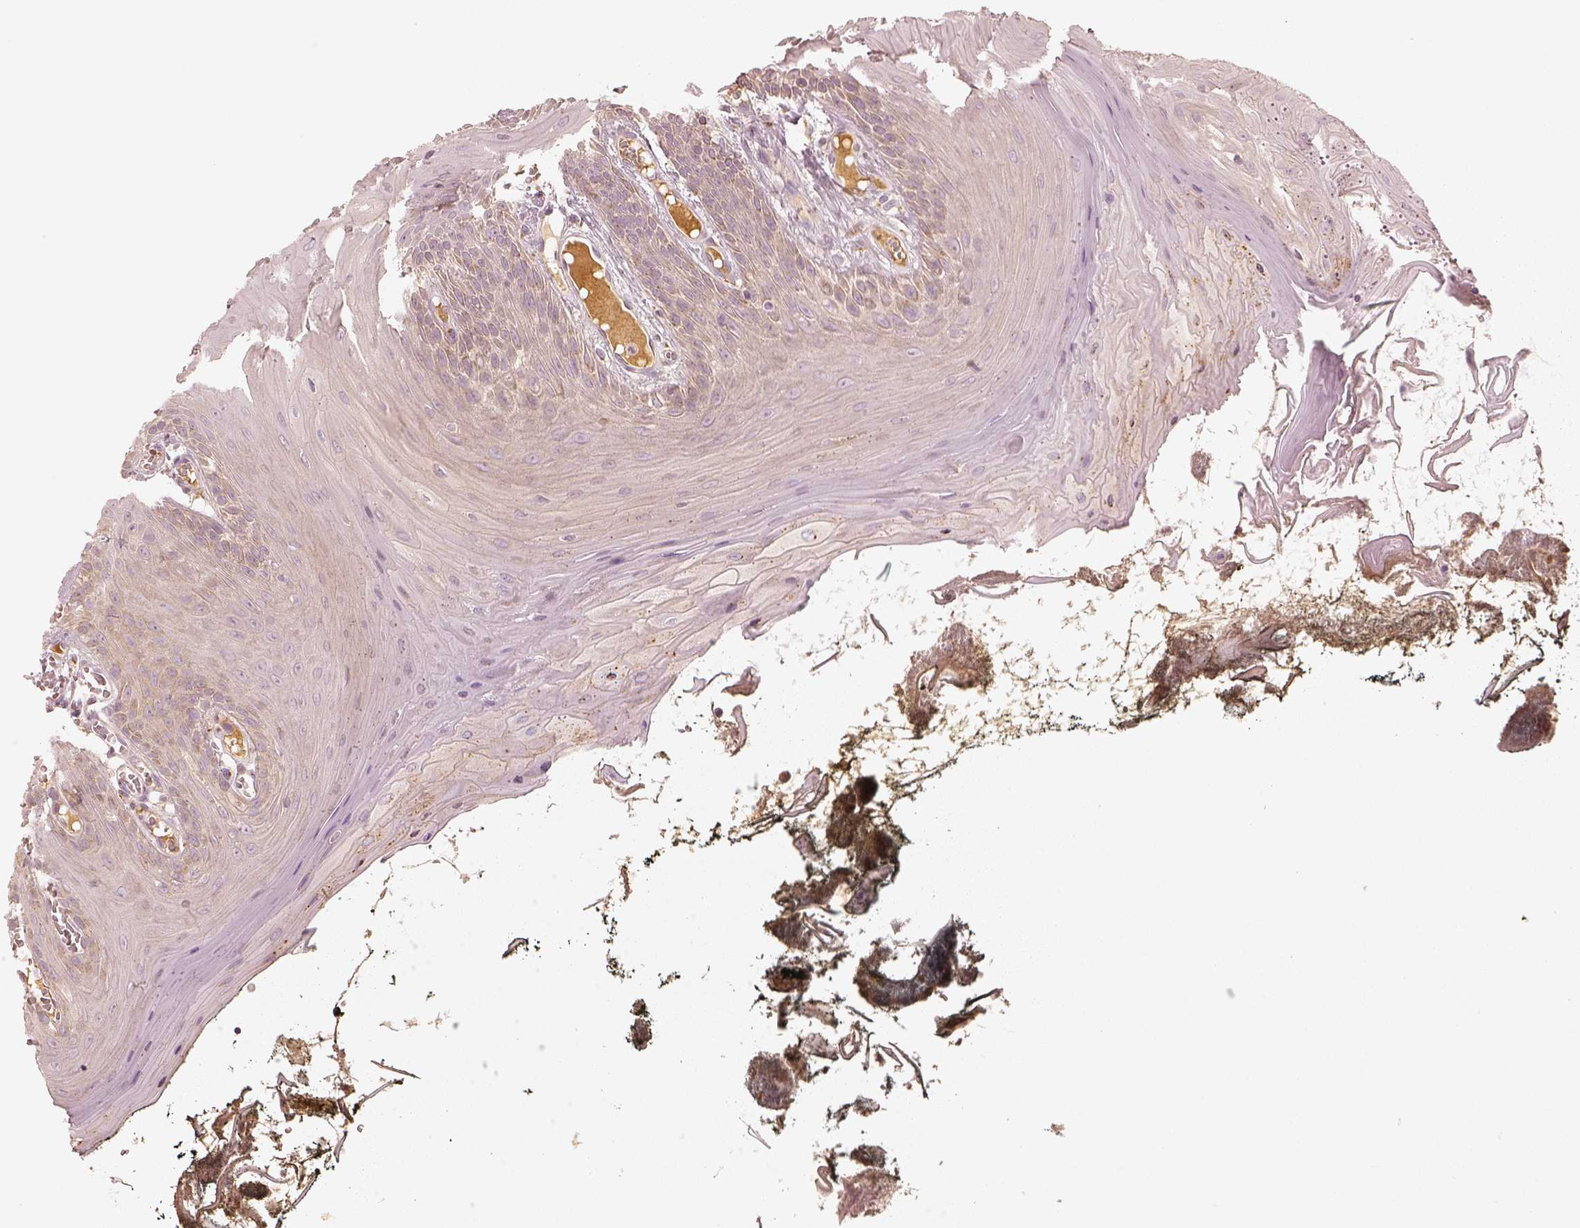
{"staining": {"intensity": "negative", "quantity": "none", "location": "none"}, "tissue": "oral mucosa", "cell_type": "Squamous epithelial cells", "image_type": "normal", "snomed": [{"axis": "morphology", "description": "Normal tissue, NOS"}, {"axis": "topography", "description": "Oral tissue"}], "caption": "Micrograph shows no protein expression in squamous epithelial cells of benign oral mucosa. The staining was performed using DAB to visualize the protein expression in brown, while the nuclei were stained in blue with hematoxylin (Magnification: 20x).", "gene": "GORASP2", "patient": {"sex": "male", "age": 9}}